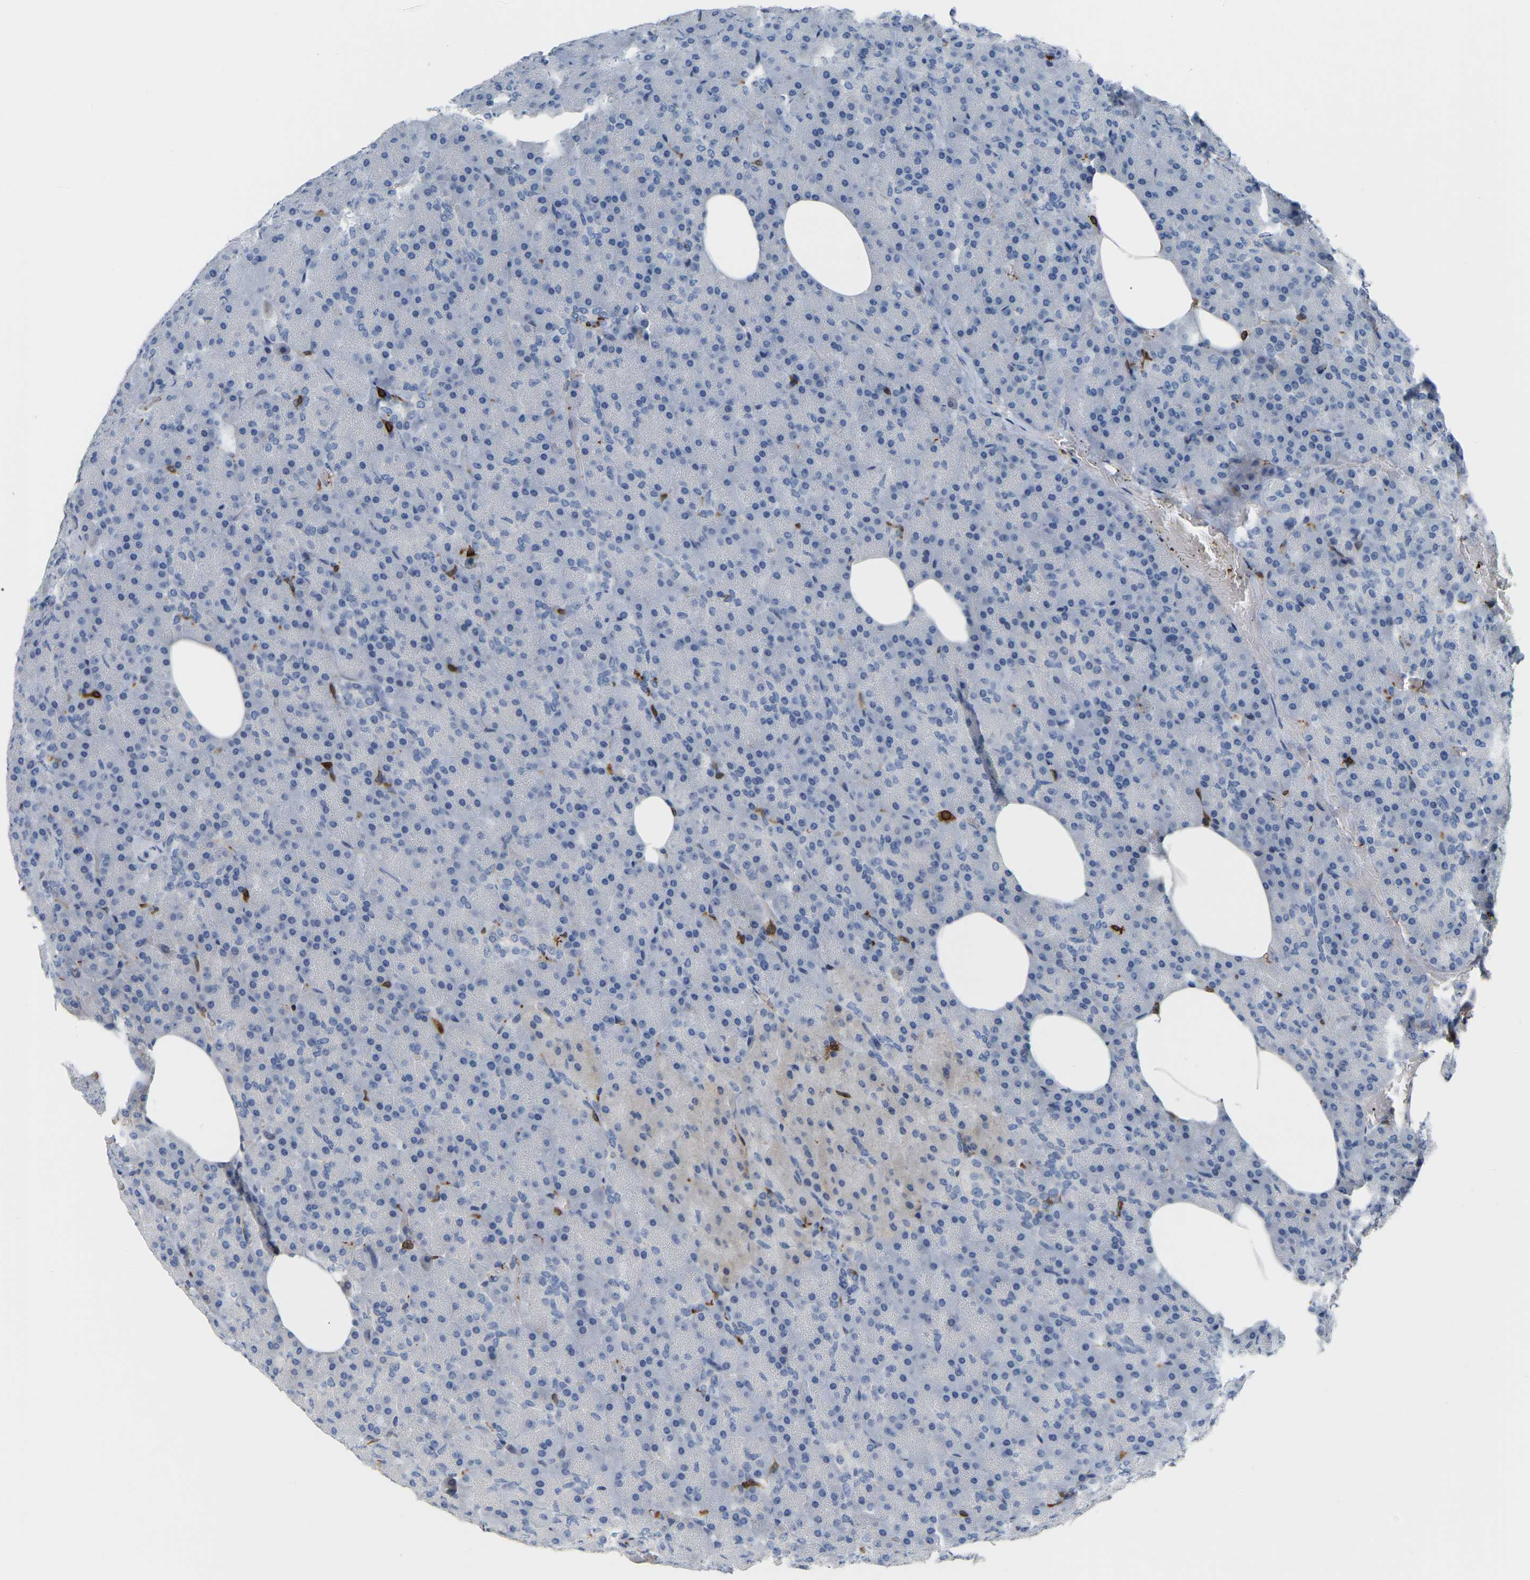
{"staining": {"intensity": "negative", "quantity": "none", "location": "none"}, "tissue": "pancreas", "cell_type": "Exocrine glandular cells", "image_type": "normal", "snomed": [{"axis": "morphology", "description": "Normal tissue, NOS"}, {"axis": "topography", "description": "Pancreas"}], "caption": "IHC photomicrograph of benign pancreas: pancreas stained with DAB (3,3'-diaminobenzidine) exhibits no significant protein staining in exocrine glandular cells.", "gene": "PTGS1", "patient": {"sex": "female", "age": 35}}